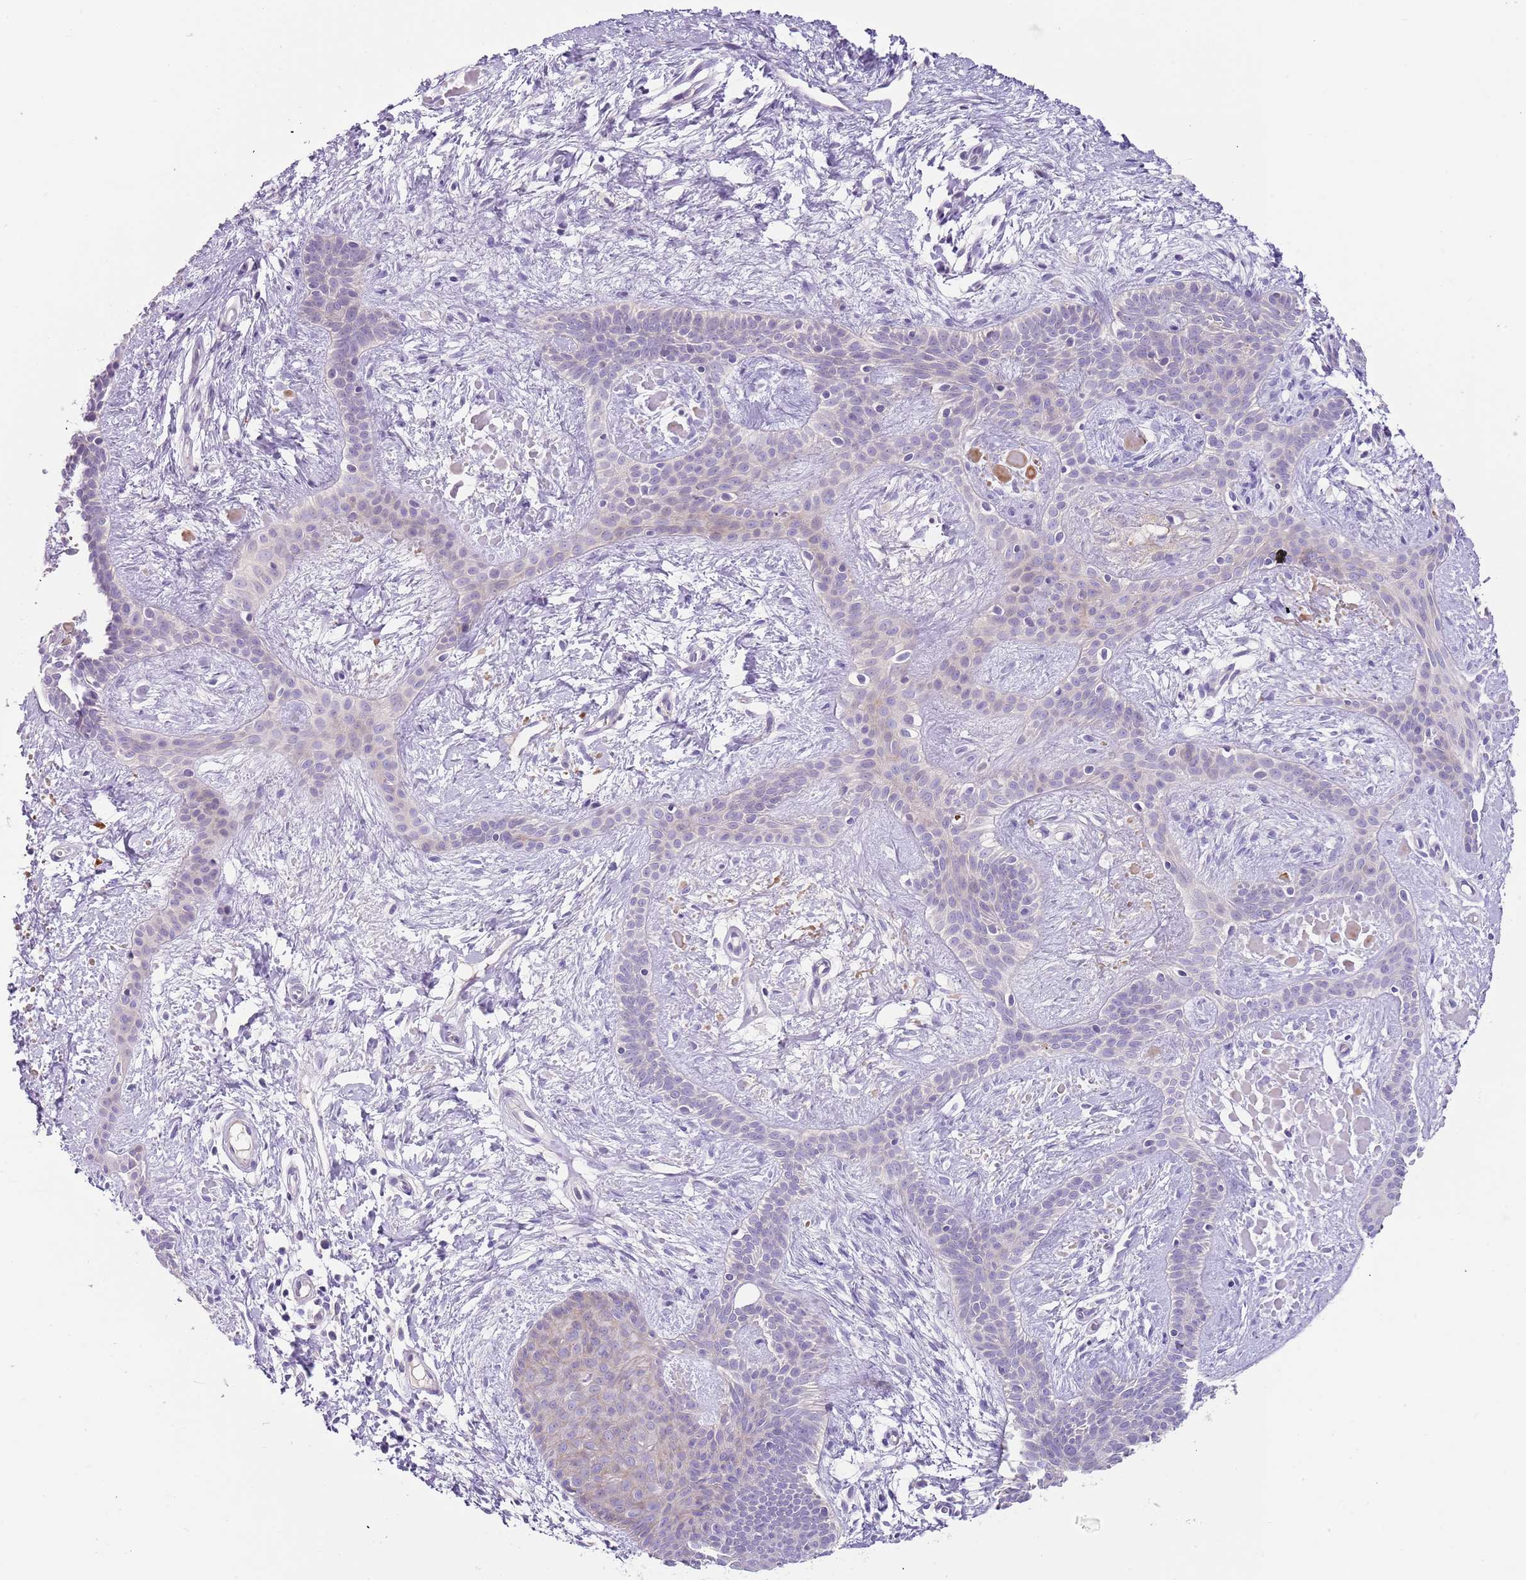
{"staining": {"intensity": "negative", "quantity": "none", "location": "none"}, "tissue": "skin cancer", "cell_type": "Tumor cells", "image_type": "cancer", "snomed": [{"axis": "morphology", "description": "Basal cell carcinoma"}, {"axis": "topography", "description": "Skin"}], "caption": "Tumor cells show no significant staining in skin cancer (basal cell carcinoma).", "gene": "C2CD3", "patient": {"sex": "male", "age": 78}}